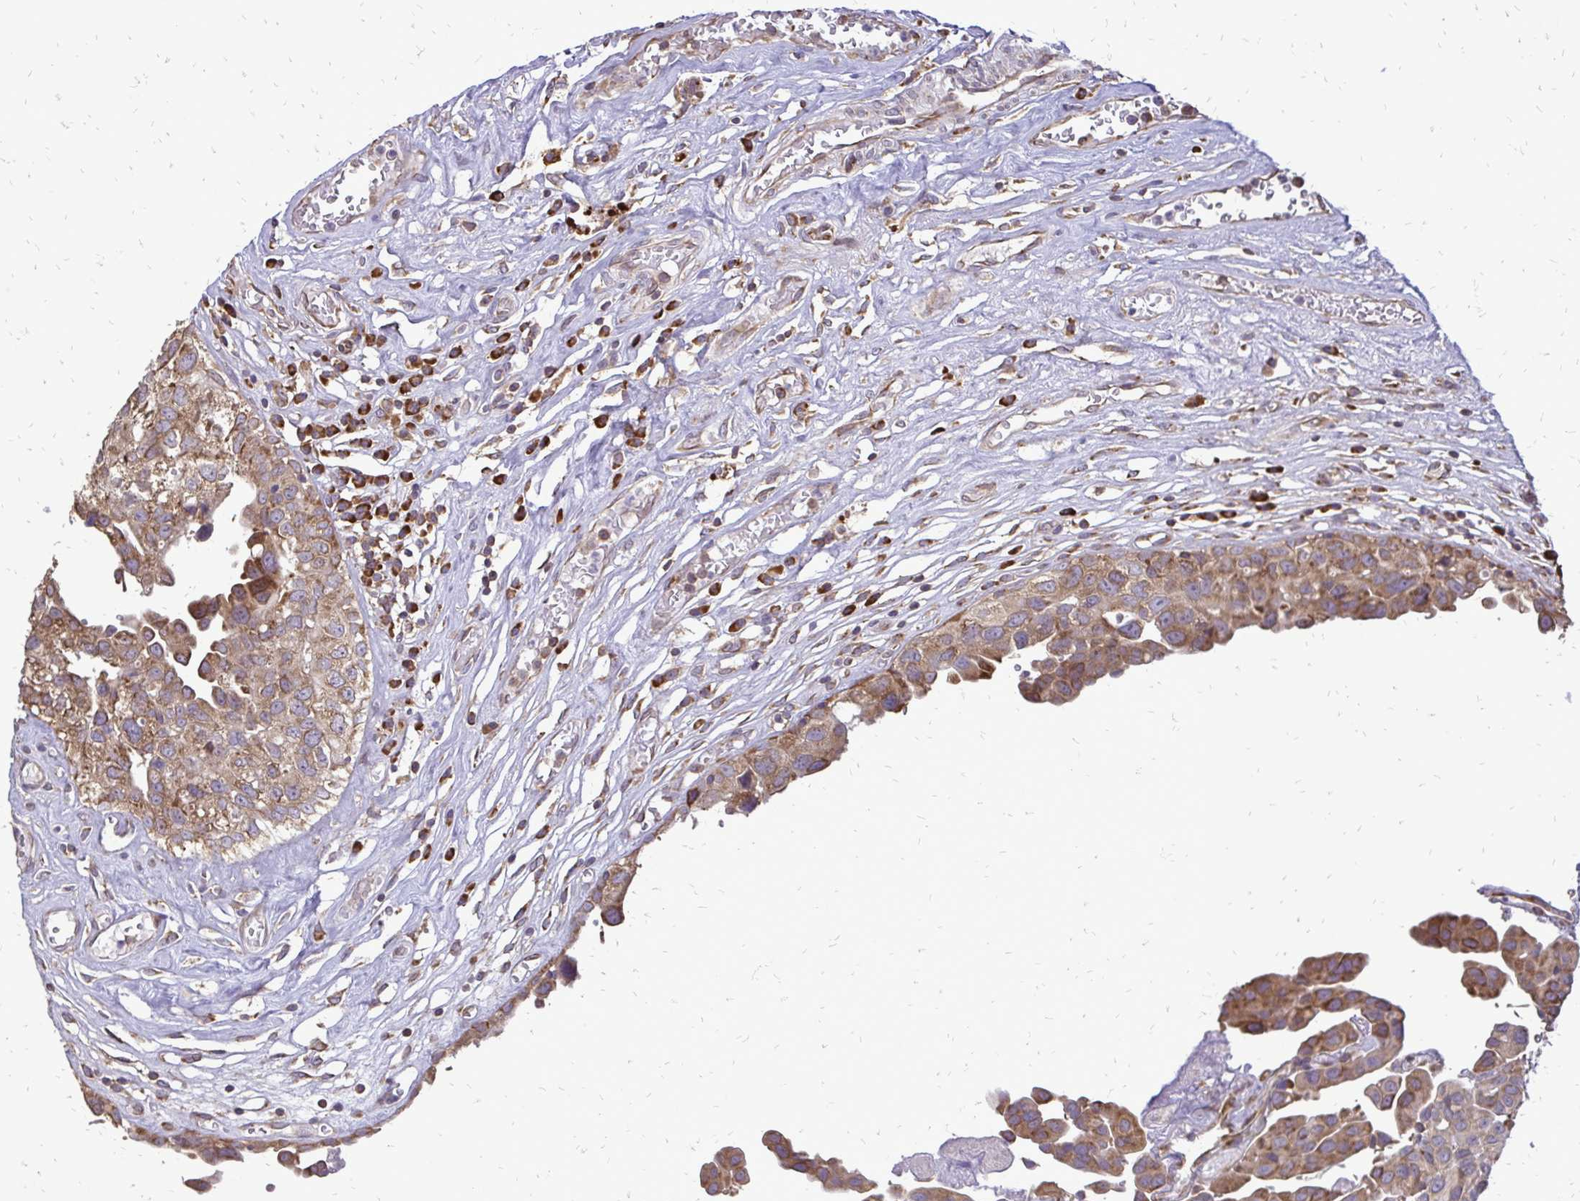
{"staining": {"intensity": "moderate", "quantity": ">75%", "location": "cytoplasmic/membranous"}, "tissue": "renal cancer", "cell_type": "Tumor cells", "image_type": "cancer", "snomed": [{"axis": "morphology", "description": "Adenocarcinoma, NOS"}, {"axis": "topography", "description": "Urinary bladder"}], "caption": "This histopathology image shows renal adenocarcinoma stained with IHC to label a protein in brown. The cytoplasmic/membranous of tumor cells show moderate positivity for the protein. Nuclei are counter-stained blue.", "gene": "RPS3", "patient": {"sex": "male", "age": 61}}